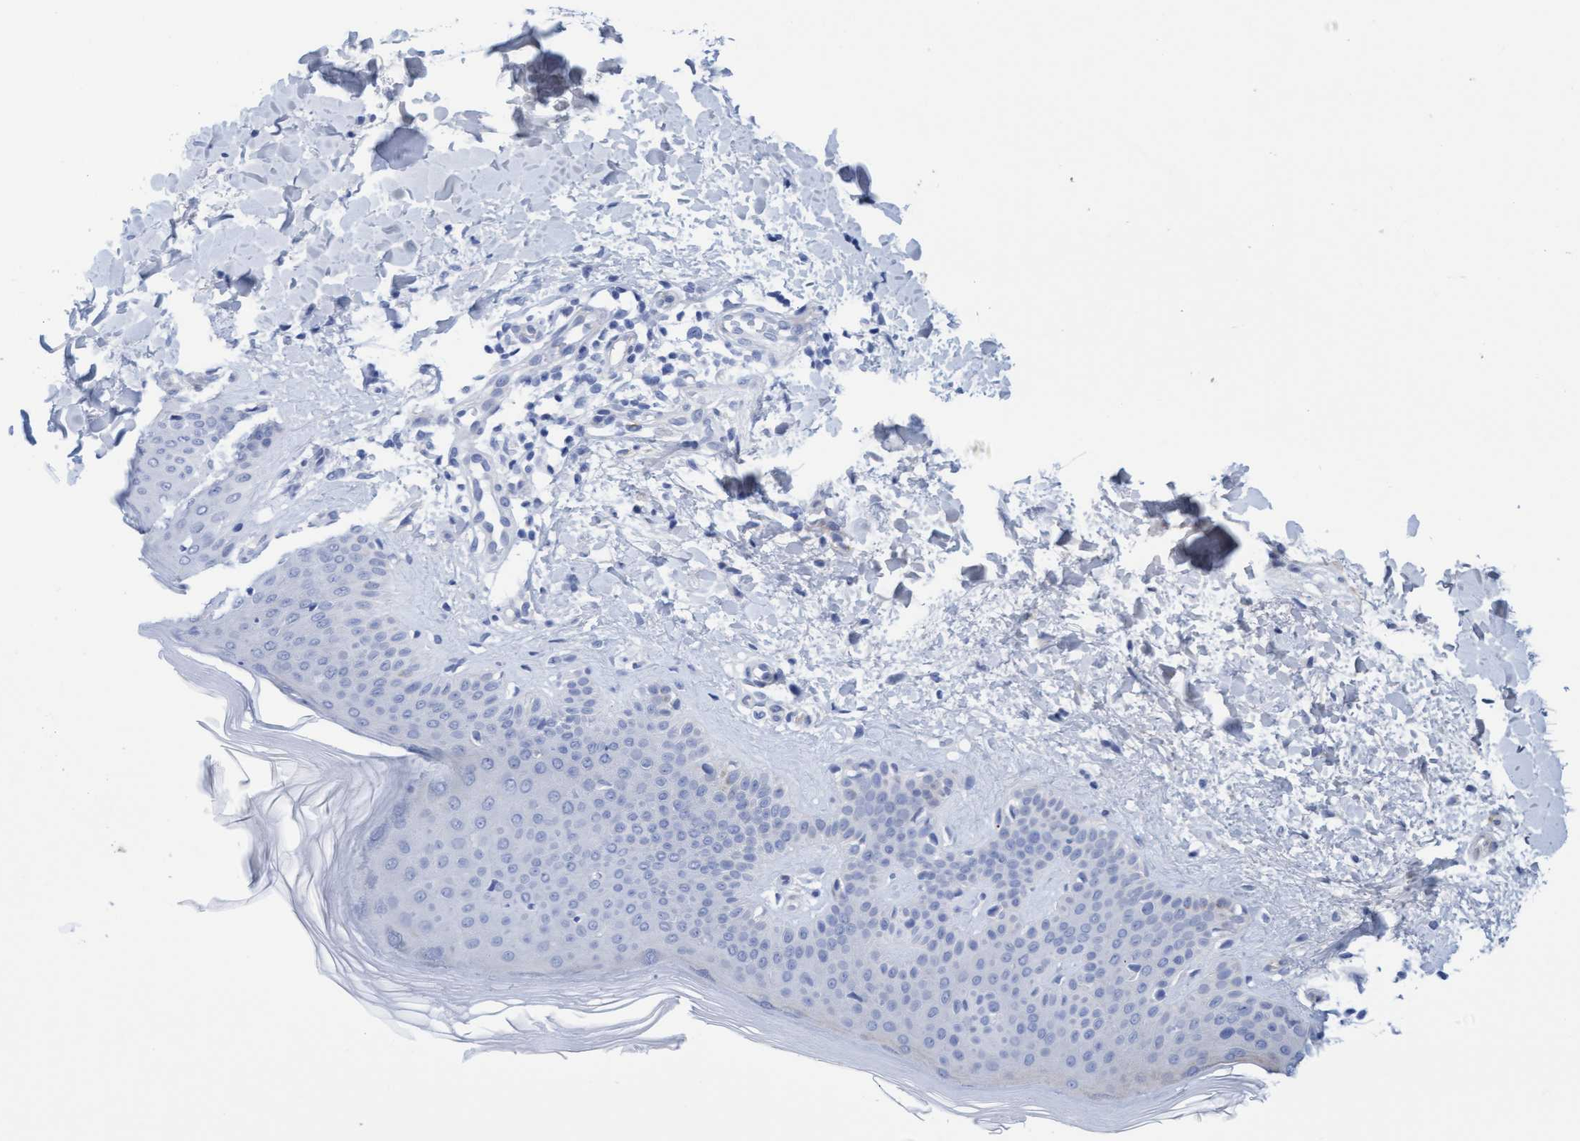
{"staining": {"intensity": "negative", "quantity": "none", "location": "none"}, "tissue": "skin", "cell_type": "Fibroblasts", "image_type": "normal", "snomed": [{"axis": "morphology", "description": "Normal tissue, NOS"}, {"axis": "morphology", "description": "Malignant melanoma, Metastatic site"}, {"axis": "topography", "description": "Skin"}], "caption": "High magnification brightfield microscopy of unremarkable skin stained with DAB (brown) and counterstained with hematoxylin (blue): fibroblasts show no significant positivity.", "gene": "CDK5RAP3", "patient": {"sex": "male", "age": 41}}